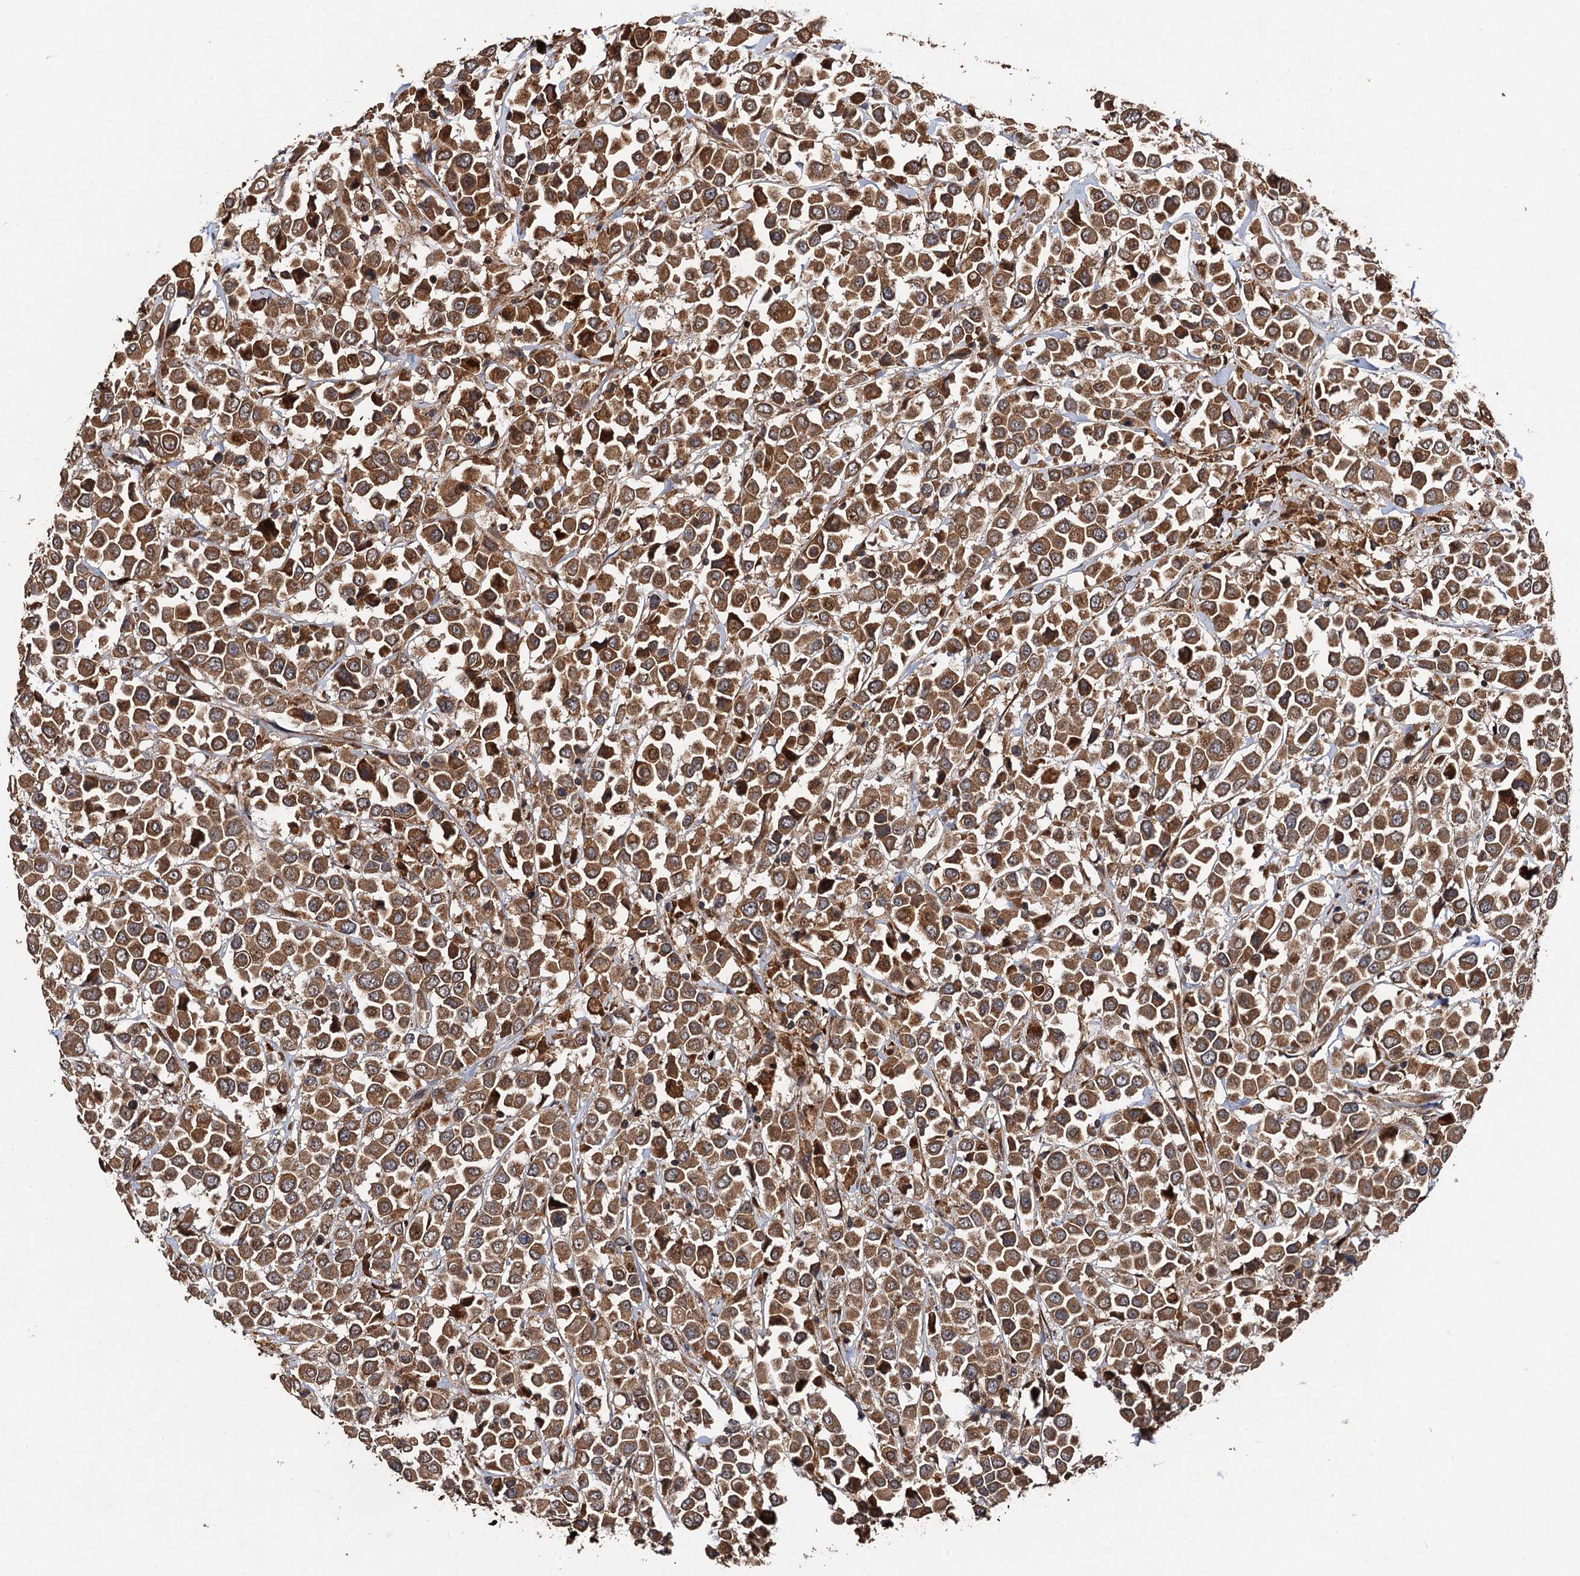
{"staining": {"intensity": "strong", "quantity": ">75%", "location": "cytoplasmic/membranous"}, "tissue": "breast cancer", "cell_type": "Tumor cells", "image_type": "cancer", "snomed": [{"axis": "morphology", "description": "Duct carcinoma"}, {"axis": "topography", "description": "Breast"}], "caption": "Immunohistochemistry (IHC) (DAB (3,3'-diaminobenzidine)) staining of breast cancer demonstrates strong cytoplasmic/membranous protein positivity in about >75% of tumor cells.", "gene": "TMEM39B", "patient": {"sex": "female", "age": 61}}